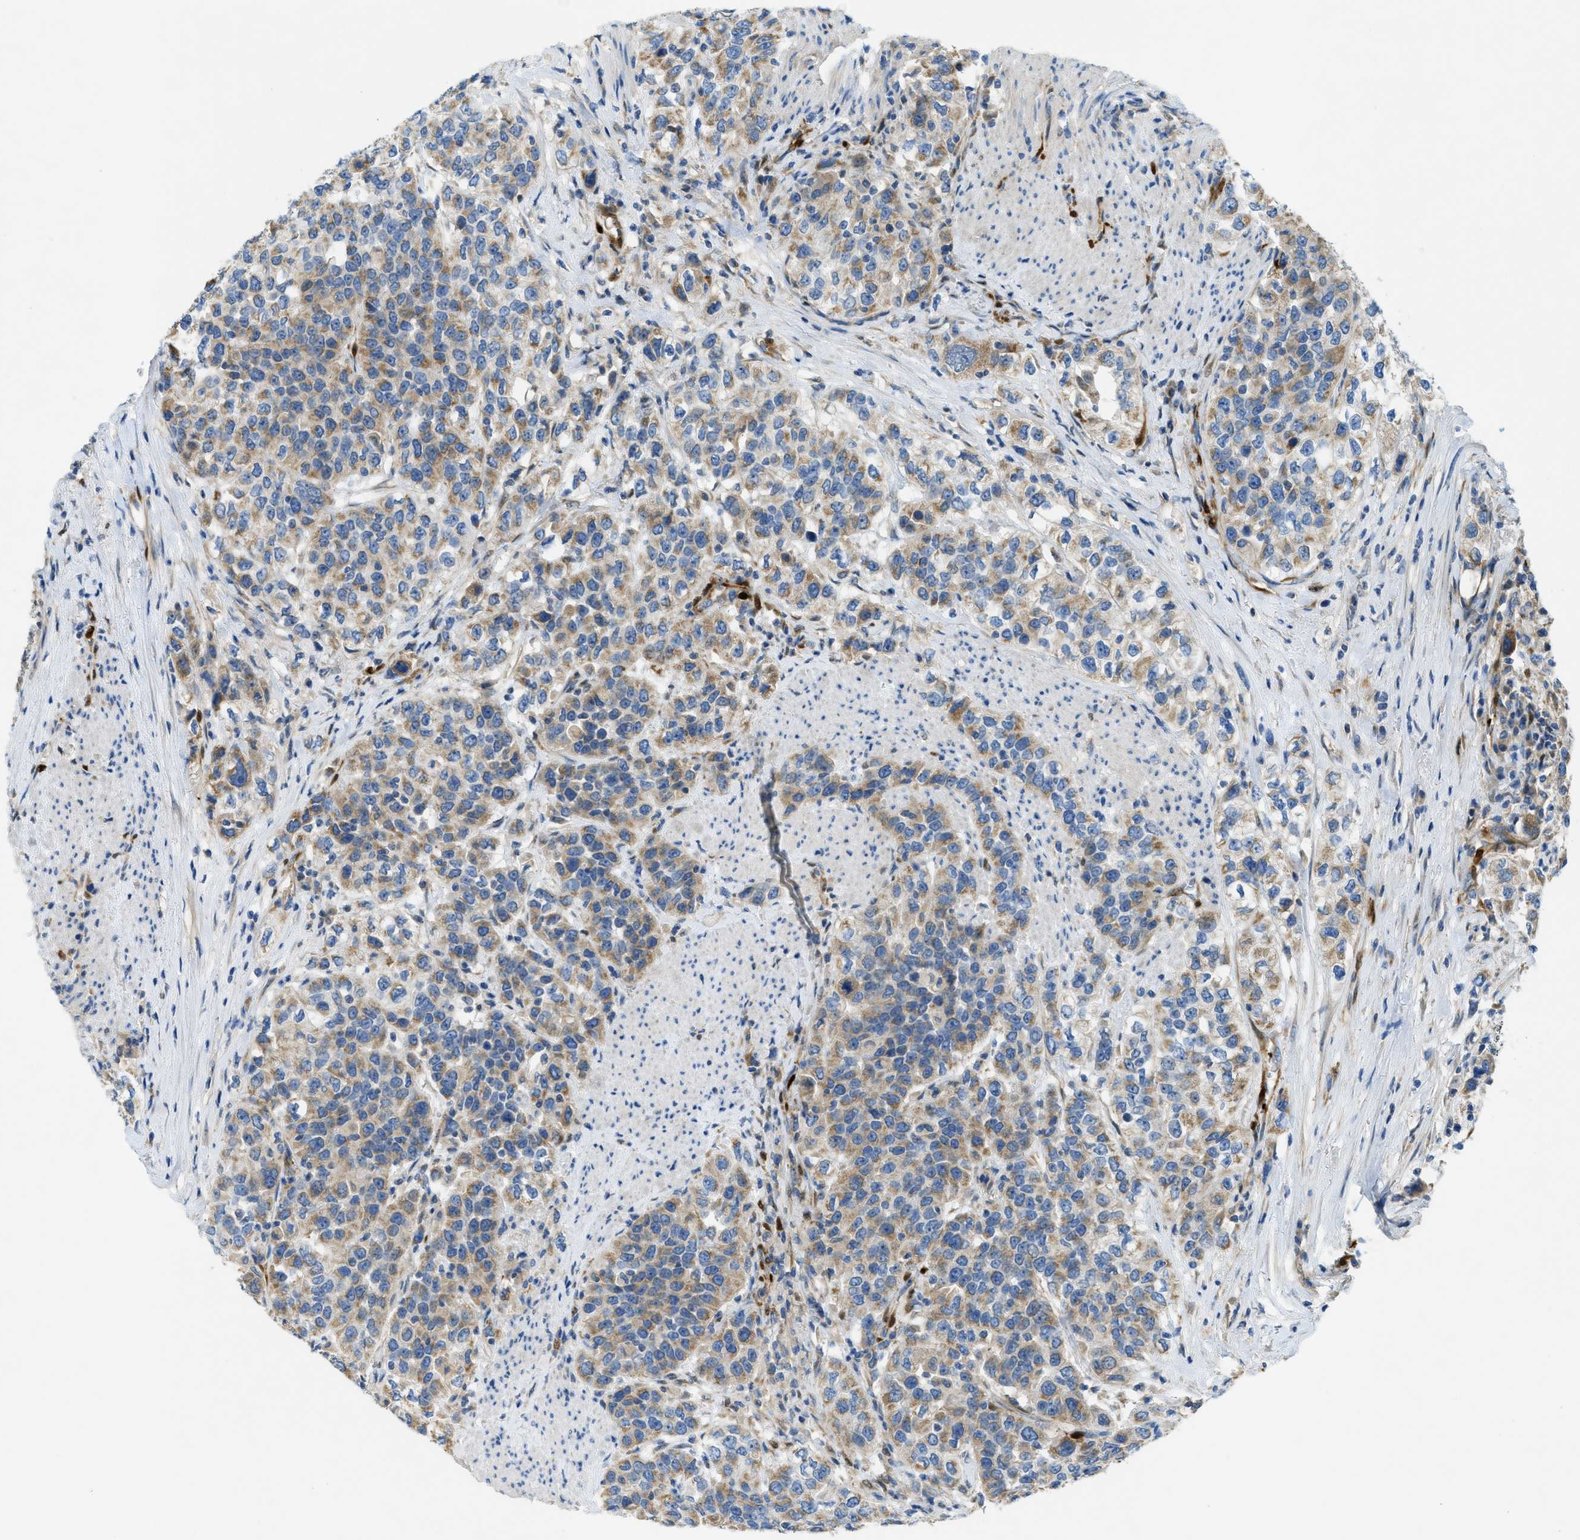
{"staining": {"intensity": "moderate", "quantity": ">75%", "location": "cytoplasmic/membranous"}, "tissue": "urothelial cancer", "cell_type": "Tumor cells", "image_type": "cancer", "snomed": [{"axis": "morphology", "description": "Urothelial carcinoma, High grade"}, {"axis": "topography", "description": "Urinary bladder"}], "caption": "Human urothelial cancer stained with a protein marker demonstrates moderate staining in tumor cells.", "gene": "CYGB", "patient": {"sex": "female", "age": 80}}